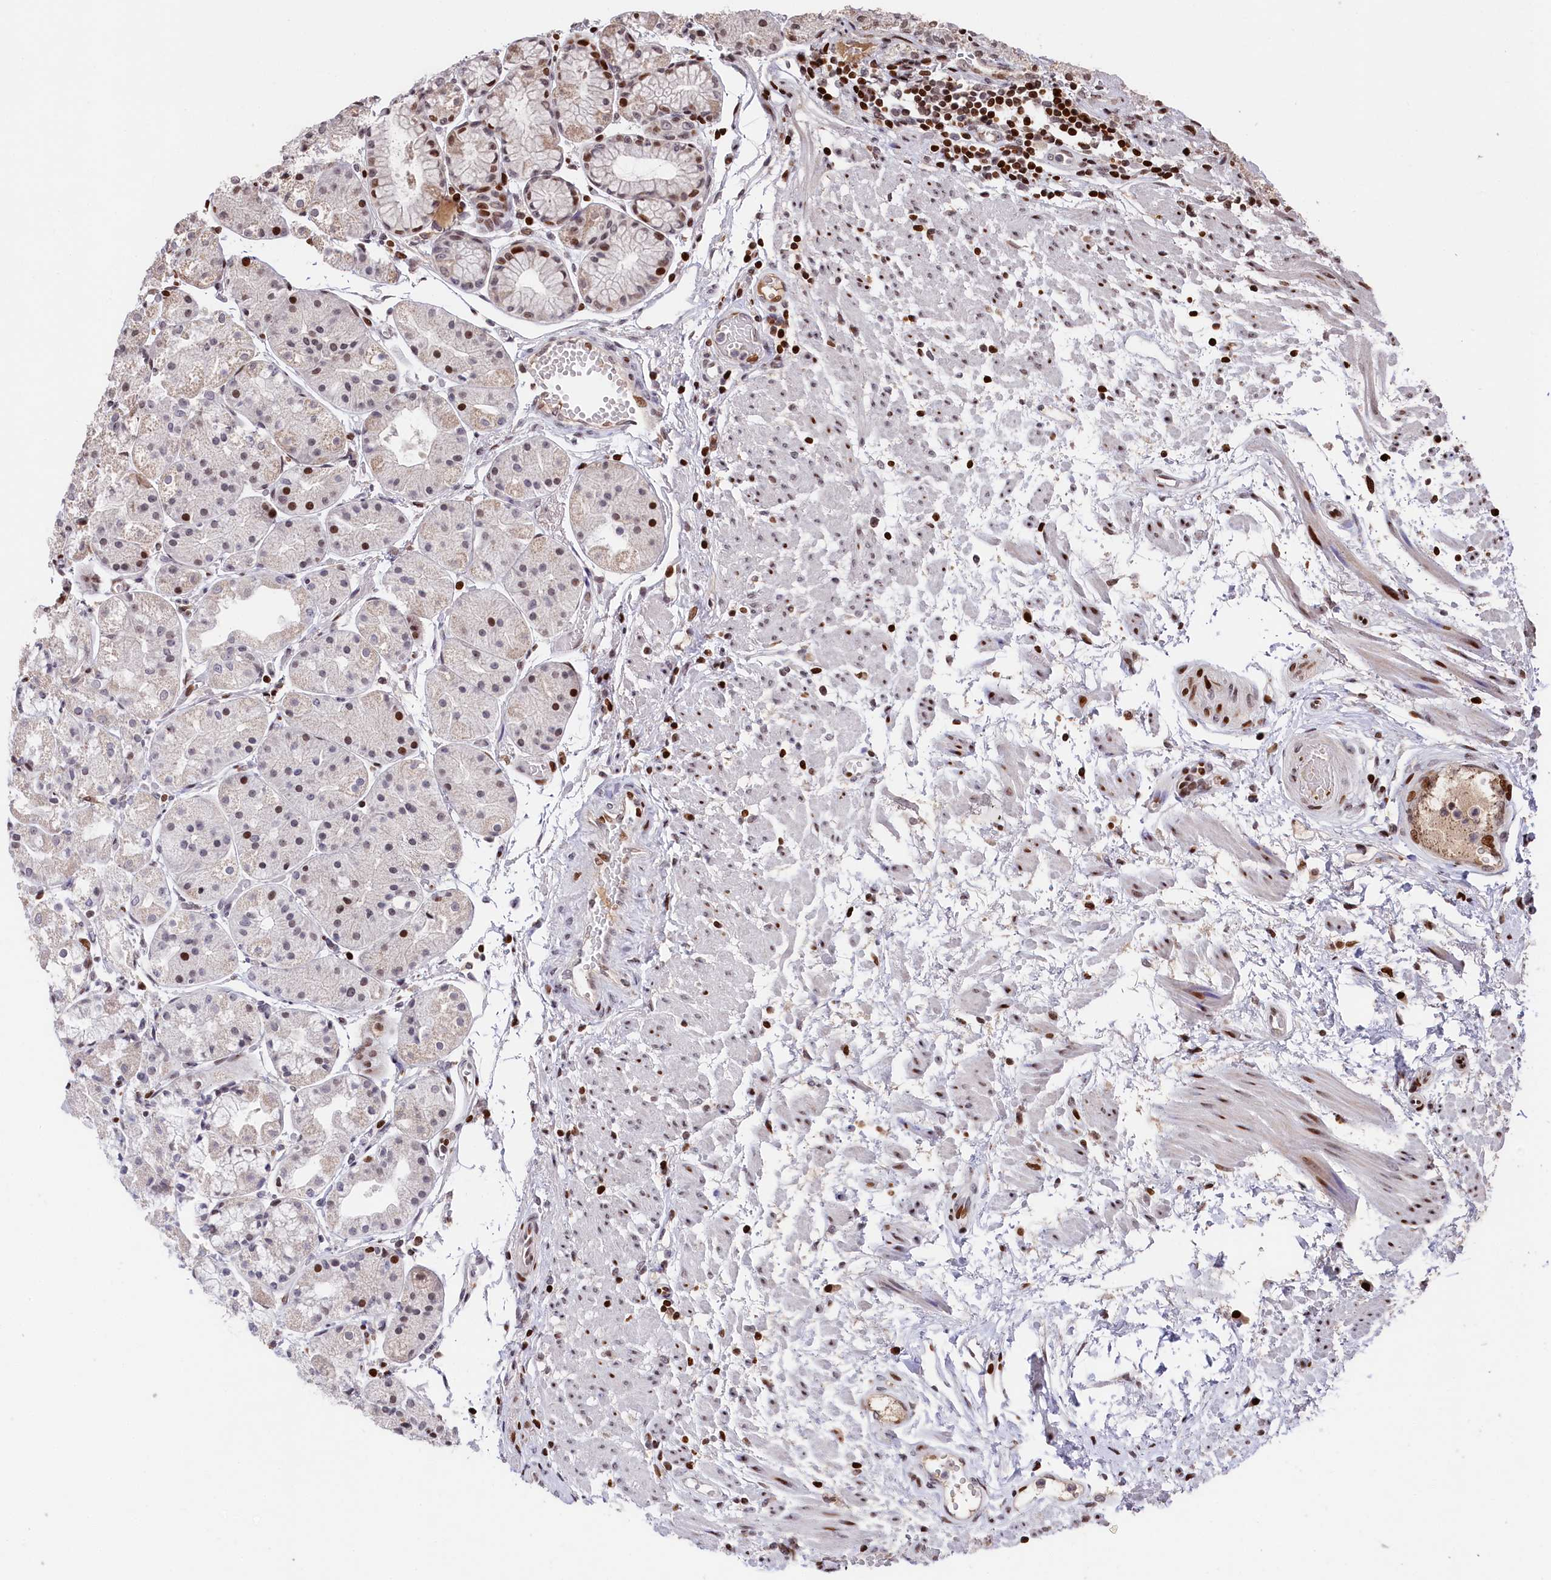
{"staining": {"intensity": "moderate", "quantity": "25%-75%", "location": "nuclear"}, "tissue": "stomach", "cell_type": "Glandular cells", "image_type": "normal", "snomed": [{"axis": "morphology", "description": "Normal tissue, NOS"}, {"axis": "topography", "description": "Stomach, upper"}], "caption": "Protein expression by IHC shows moderate nuclear expression in about 25%-75% of glandular cells in normal stomach.", "gene": "MCF2L2", "patient": {"sex": "male", "age": 72}}